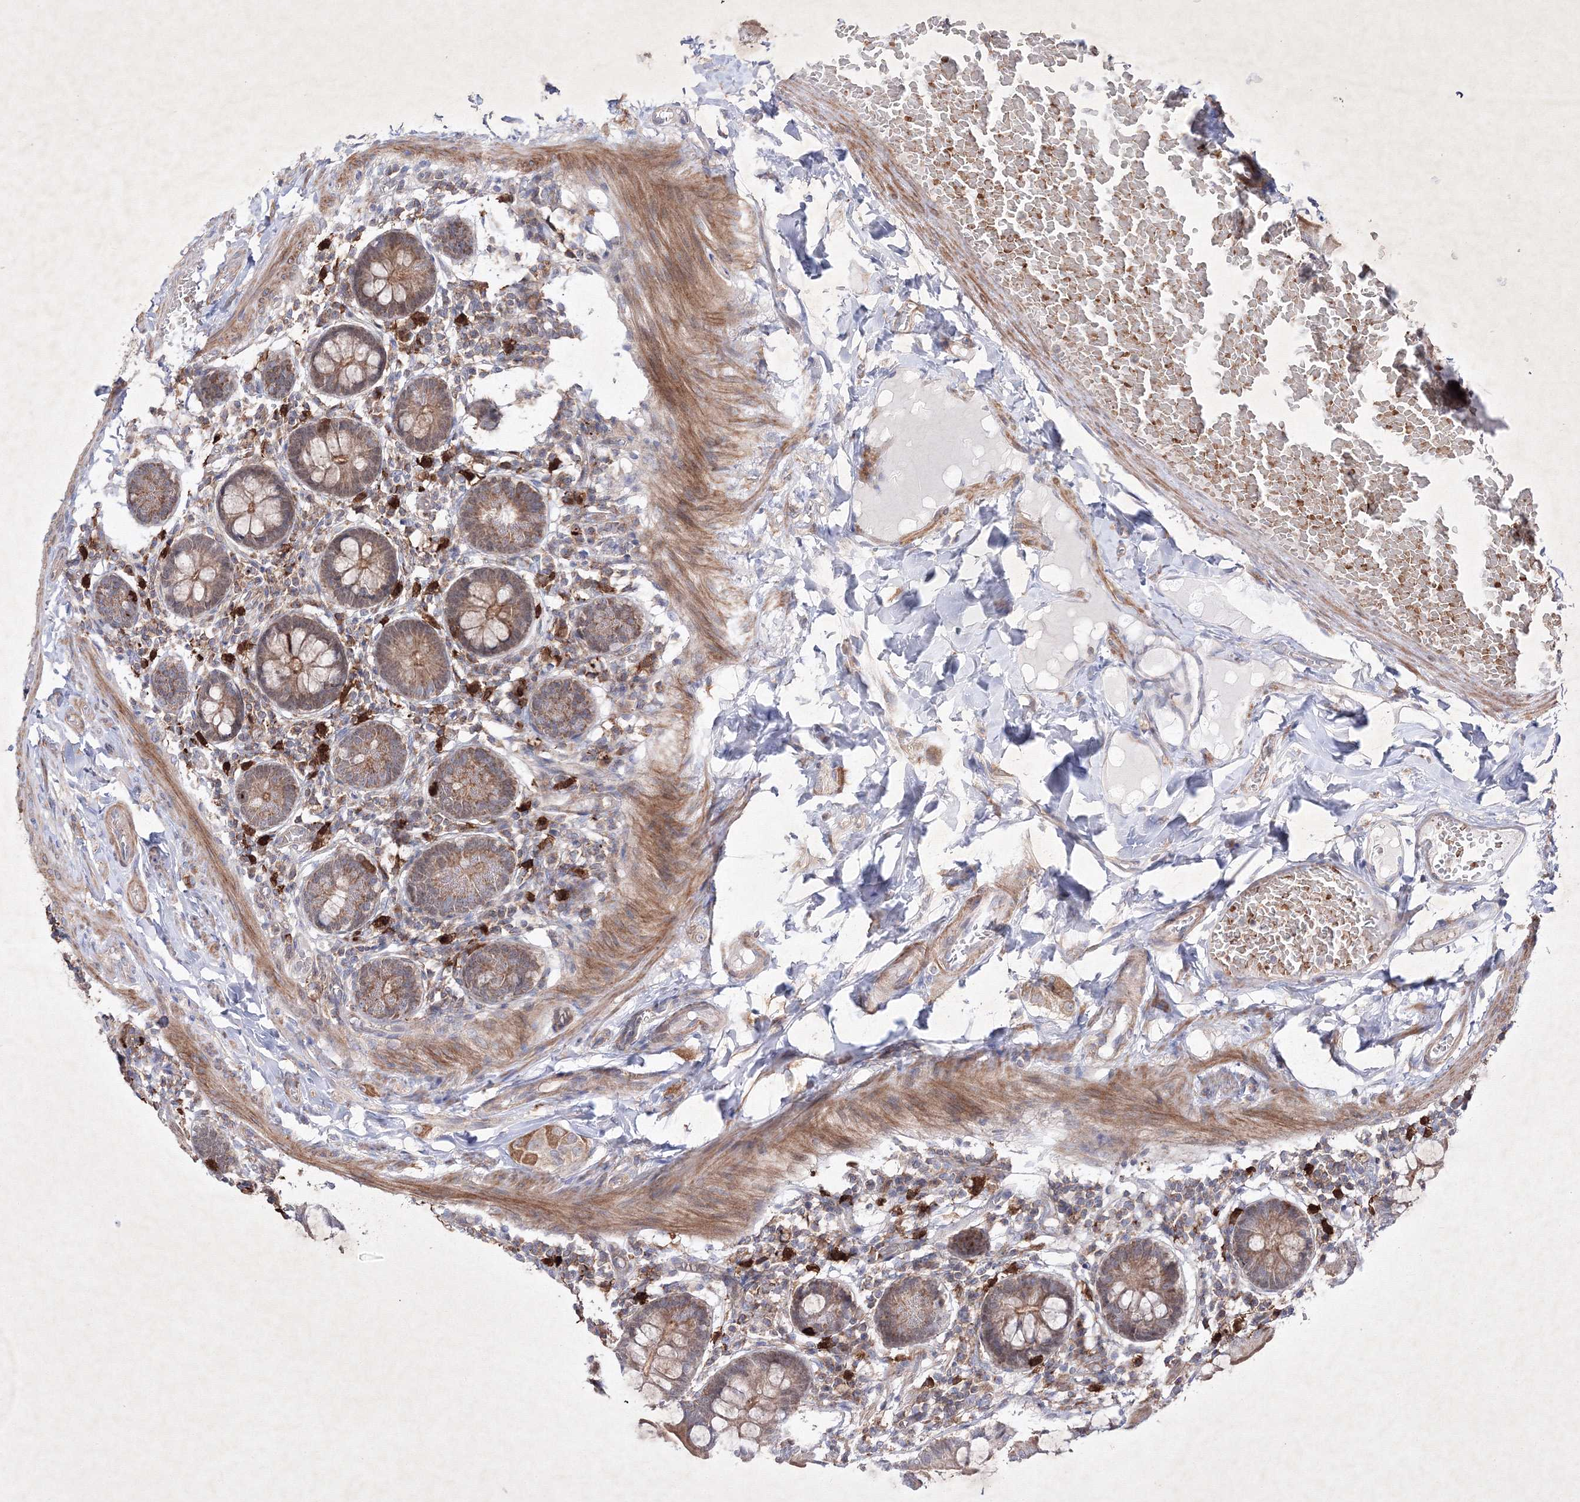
{"staining": {"intensity": "moderate", "quantity": "25%-75%", "location": "cytoplasmic/membranous"}, "tissue": "small intestine", "cell_type": "Glandular cells", "image_type": "normal", "snomed": [{"axis": "morphology", "description": "Normal tissue, NOS"}, {"axis": "topography", "description": "Small intestine"}], "caption": "IHC photomicrograph of benign small intestine: small intestine stained using immunohistochemistry (IHC) demonstrates medium levels of moderate protein expression localized specifically in the cytoplasmic/membranous of glandular cells, appearing as a cytoplasmic/membranous brown color.", "gene": "OPA1", "patient": {"sex": "male", "age": 41}}